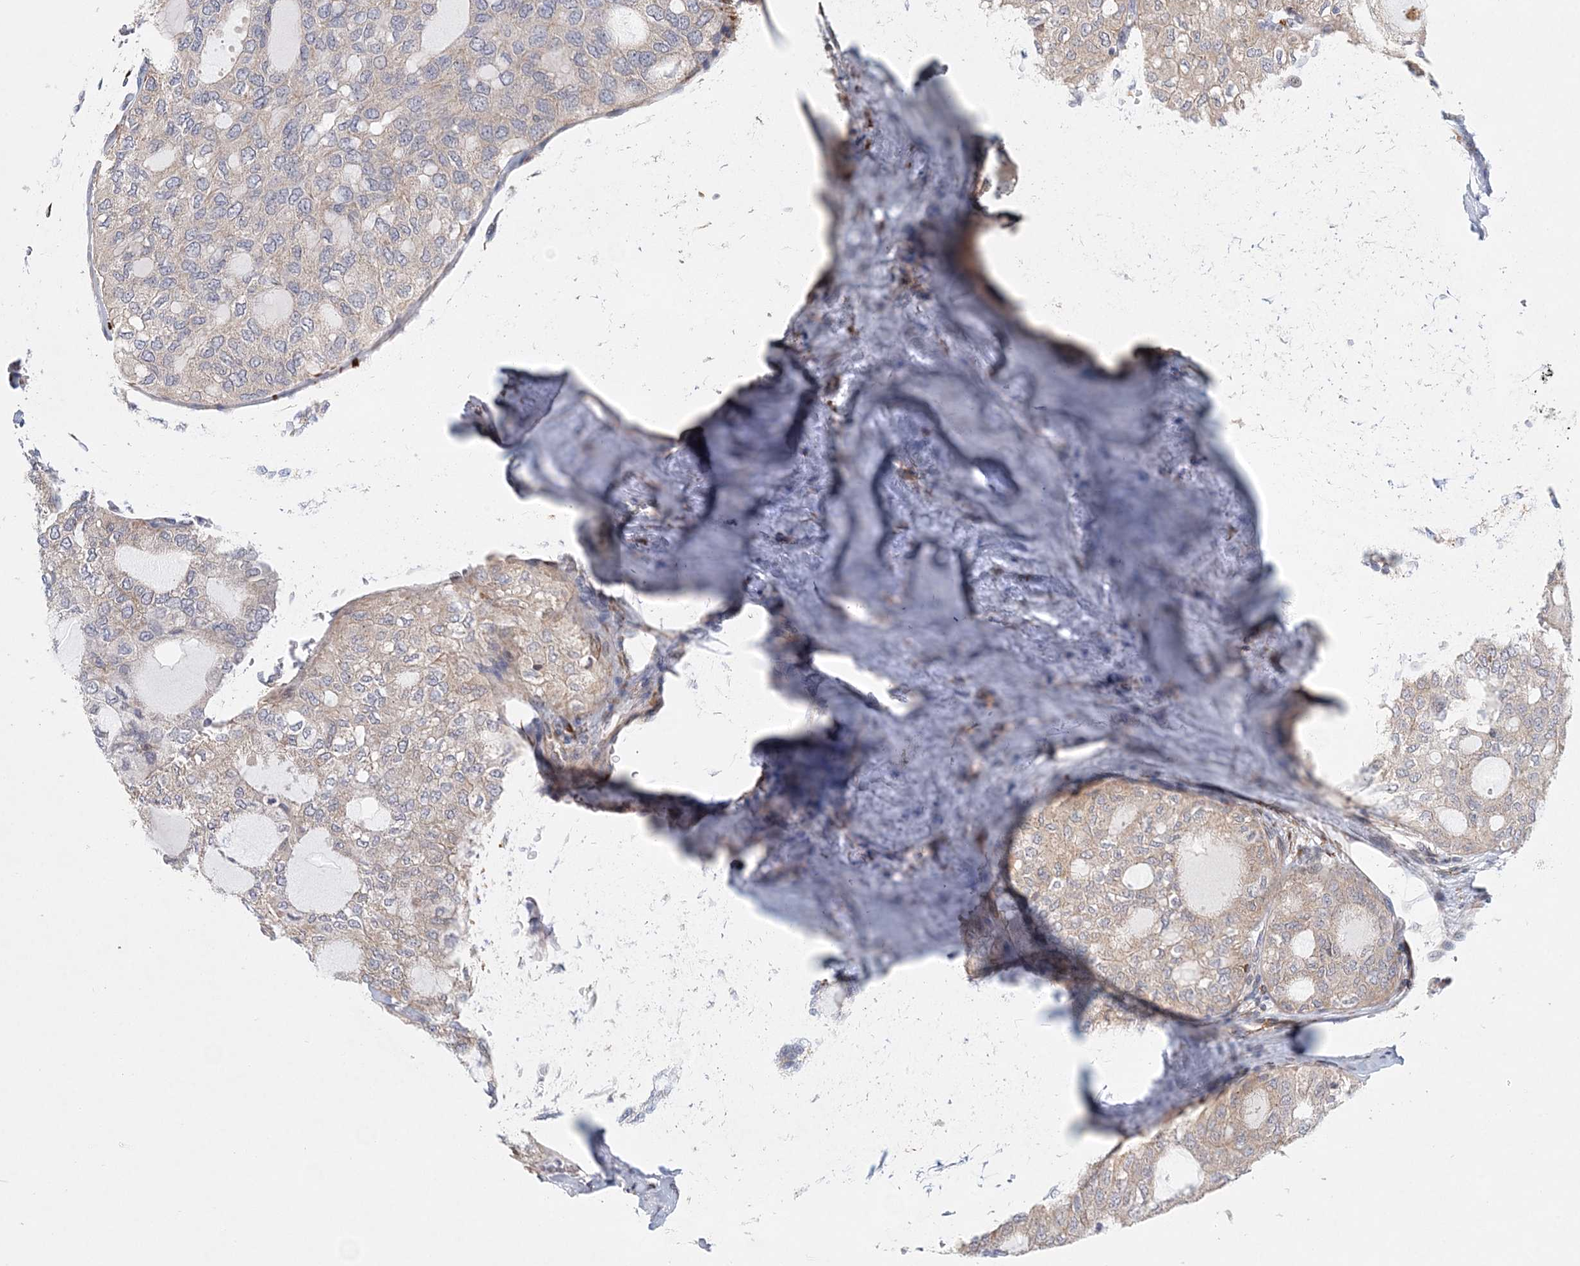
{"staining": {"intensity": "weak", "quantity": "25%-75%", "location": "cytoplasmic/membranous"}, "tissue": "thyroid cancer", "cell_type": "Tumor cells", "image_type": "cancer", "snomed": [{"axis": "morphology", "description": "Follicular adenoma carcinoma, NOS"}, {"axis": "topography", "description": "Thyroid gland"}], "caption": "Immunohistochemistry (IHC) histopathology image of human follicular adenoma carcinoma (thyroid) stained for a protein (brown), which demonstrates low levels of weak cytoplasmic/membranous positivity in approximately 25%-75% of tumor cells.", "gene": "PCYOX1L", "patient": {"sex": "male", "age": 75}}